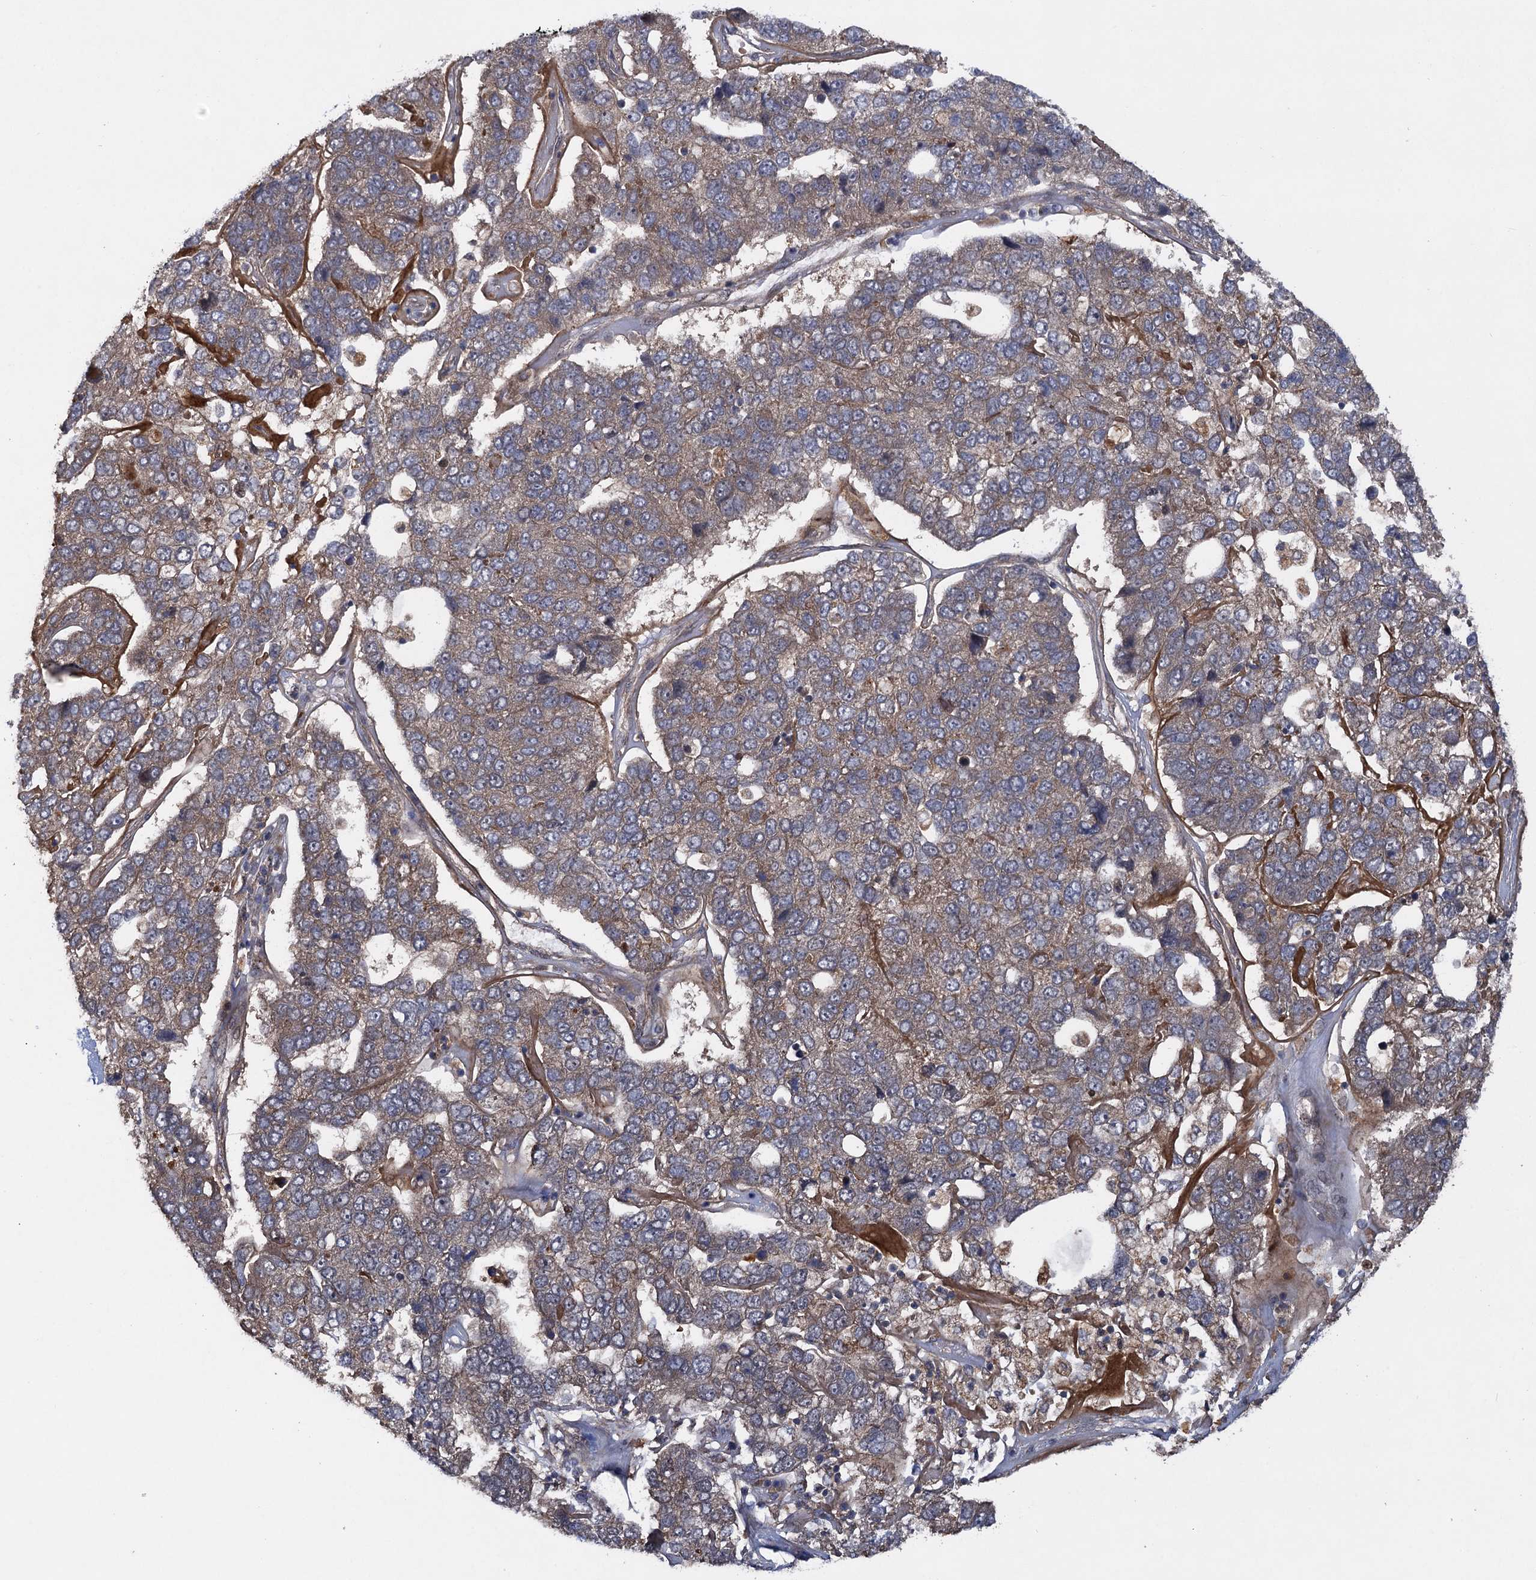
{"staining": {"intensity": "weak", "quantity": "25%-75%", "location": "cytoplasmic/membranous"}, "tissue": "pancreatic cancer", "cell_type": "Tumor cells", "image_type": "cancer", "snomed": [{"axis": "morphology", "description": "Adenocarcinoma, NOS"}, {"axis": "topography", "description": "Pancreas"}], "caption": "A high-resolution histopathology image shows IHC staining of pancreatic cancer (adenocarcinoma), which shows weak cytoplasmic/membranous staining in approximately 25%-75% of tumor cells.", "gene": "HAUS1", "patient": {"sex": "female", "age": 61}}